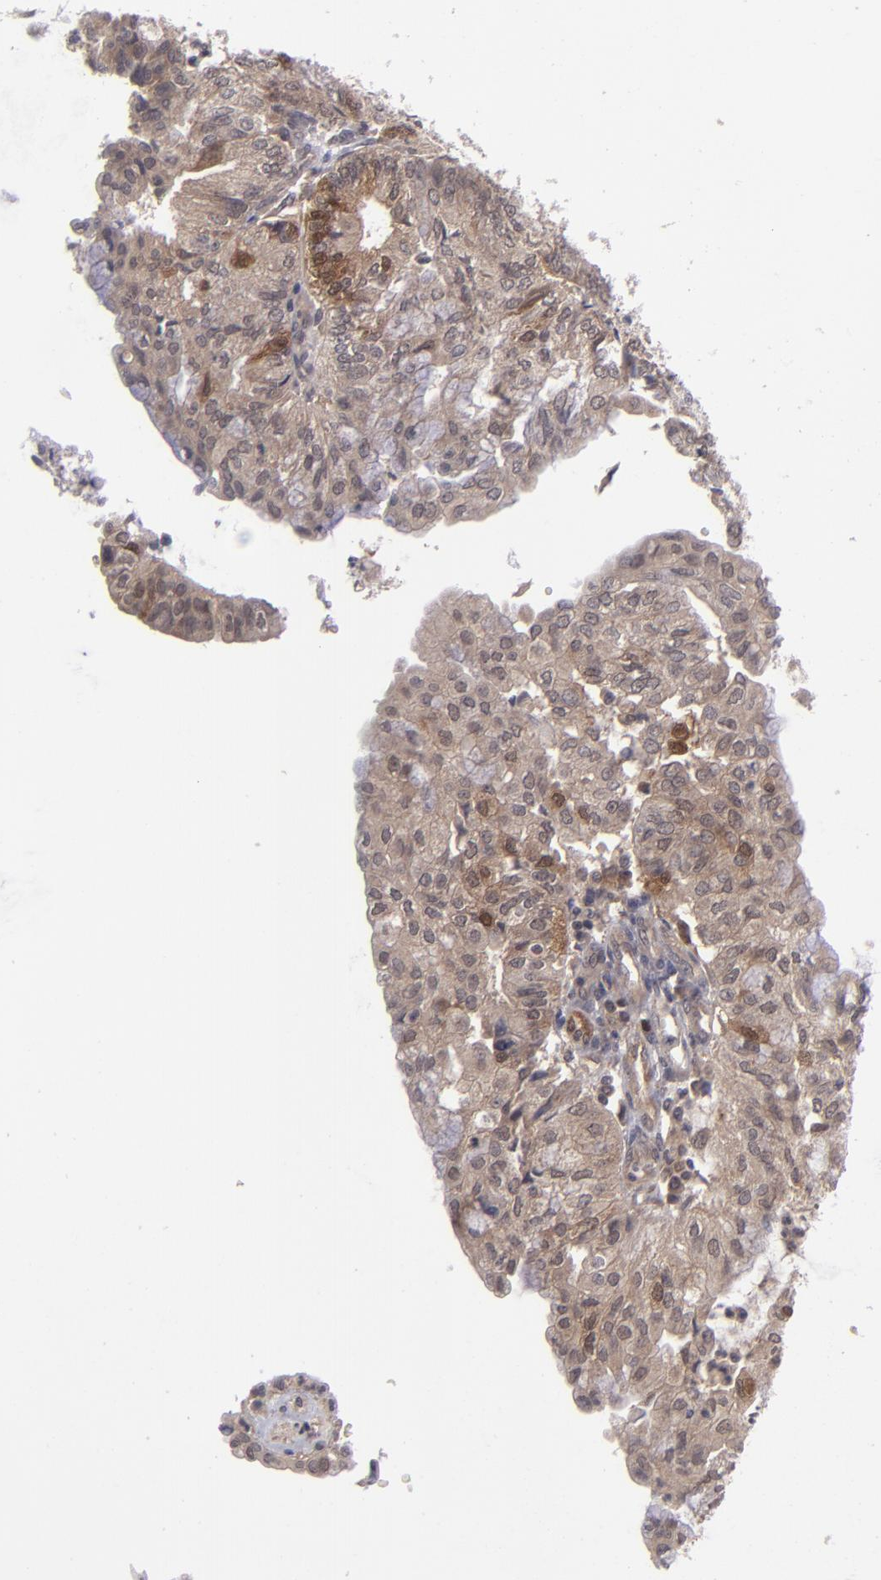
{"staining": {"intensity": "moderate", "quantity": ">75%", "location": "cytoplasmic/membranous"}, "tissue": "endometrial cancer", "cell_type": "Tumor cells", "image_type": "cancer", "snomed": [{"axis": "morphology", "description": "Adenocarcinoma, NOS"}, {"axis": "topography", "description": "Endometrium"}], "caption": "A micrograph of adenocarcinoma (endometrial) stained for a protein demonstrates moderate cytoplasmic/membranous brown staining in tumor cells.", "gene": "TYMS", "patient": {"sex": "female", "age": 59}}